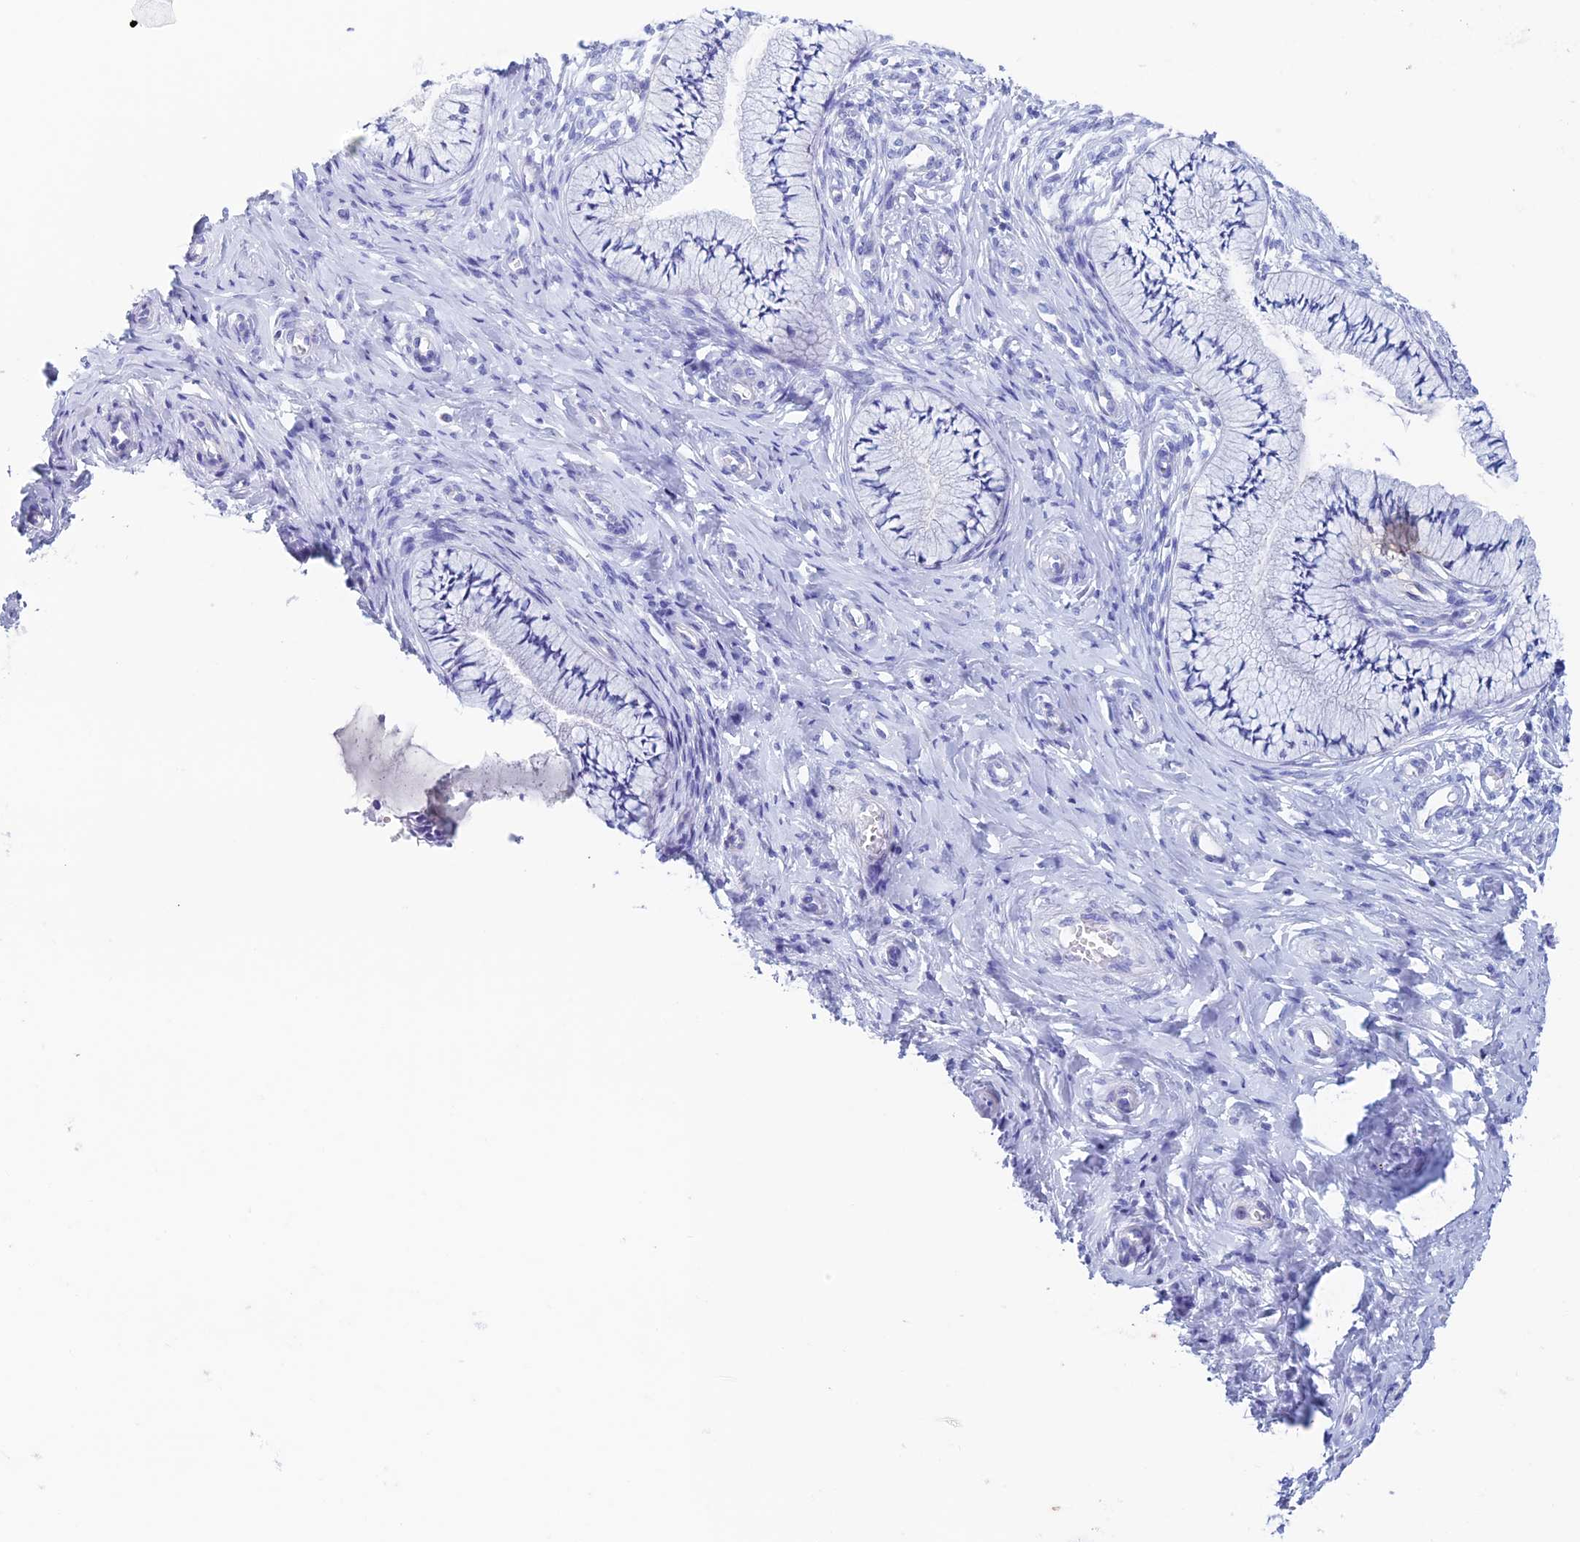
{"staining": {"intensity": "negative", "quantity": "none", "location": "none"}, "tissue": "cervix", "cell_type": "Glandular cells", "image_type": "normal", "snomed": [{"axis": "morphology", "description": "Normal tissue, NOS"}, {"axis": "topography", "description": "Cervix"}], "caption": "Protein analysis of unremarkable cervix displays no significant expression in glandular cells. The staining is performed using DAB (3,3'-diaminobenzidine) brown chromogen with nuclei counter-stained in using hematoxylin.", "gene": "KCNK17", "patient": {"sex": "female", "age": 36}}